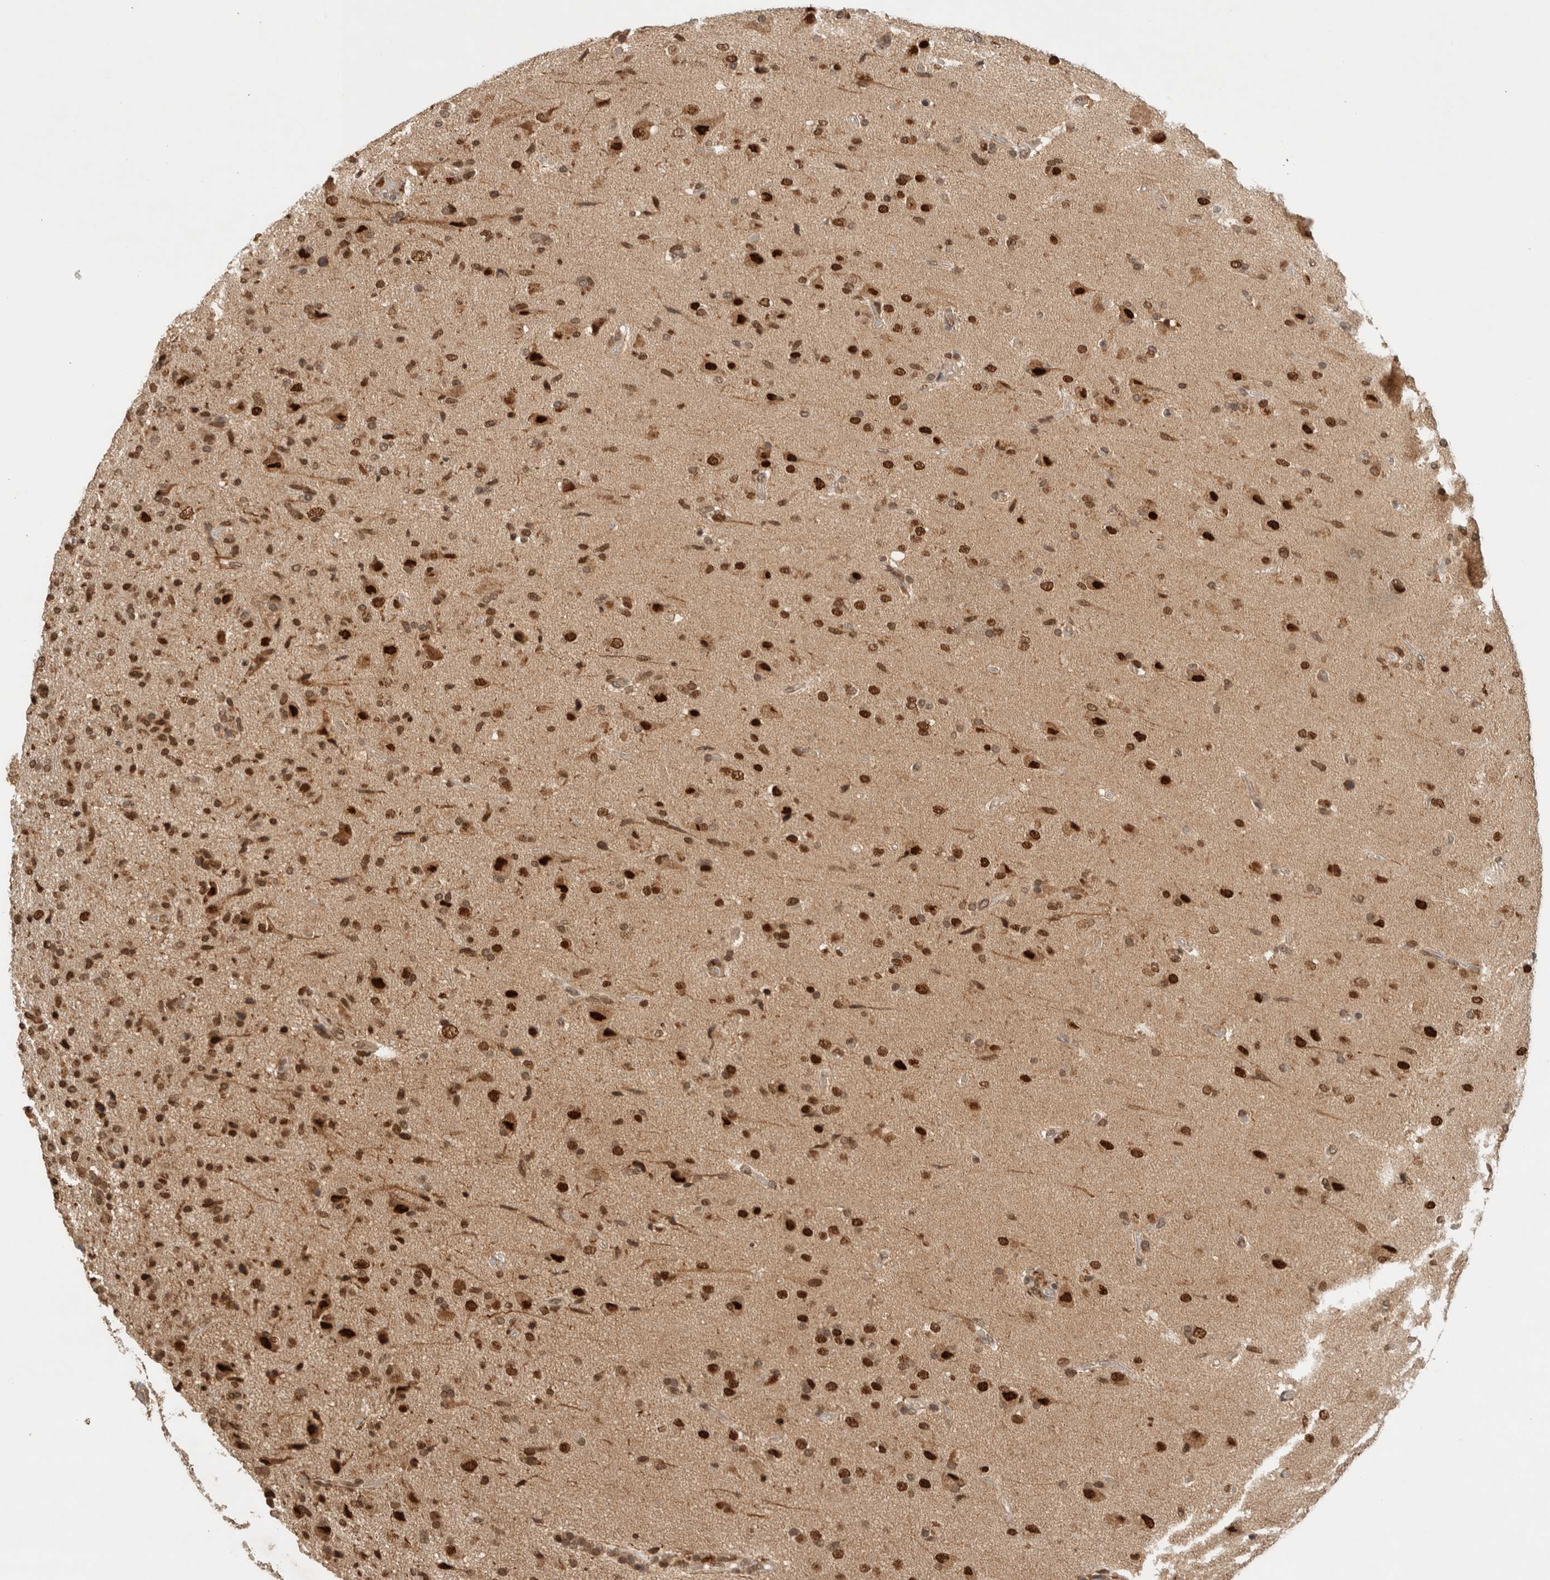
{"staining": {"intensity": "strong", "quantity": ">75%", "location": "nuclear"}, "tissue": "glioma", "cell_type": "Tumor cells", "image_type": "cancer", "snomed": [{"axis": "morphology", "description": "Glioma, malignant, High grade"}, {"axis": "topography", "description": "Brain"}], "caption": "IHC image of neoplastic tissue: human malignant glioma (high-grade) stained using IHC displays high levels of strong protein expression localized specifically in the nuclear of tumor cells, appearing as a nuclear brown color.", "gene": "C1orf21", "patient": {"sex": "male", "age": 72}}